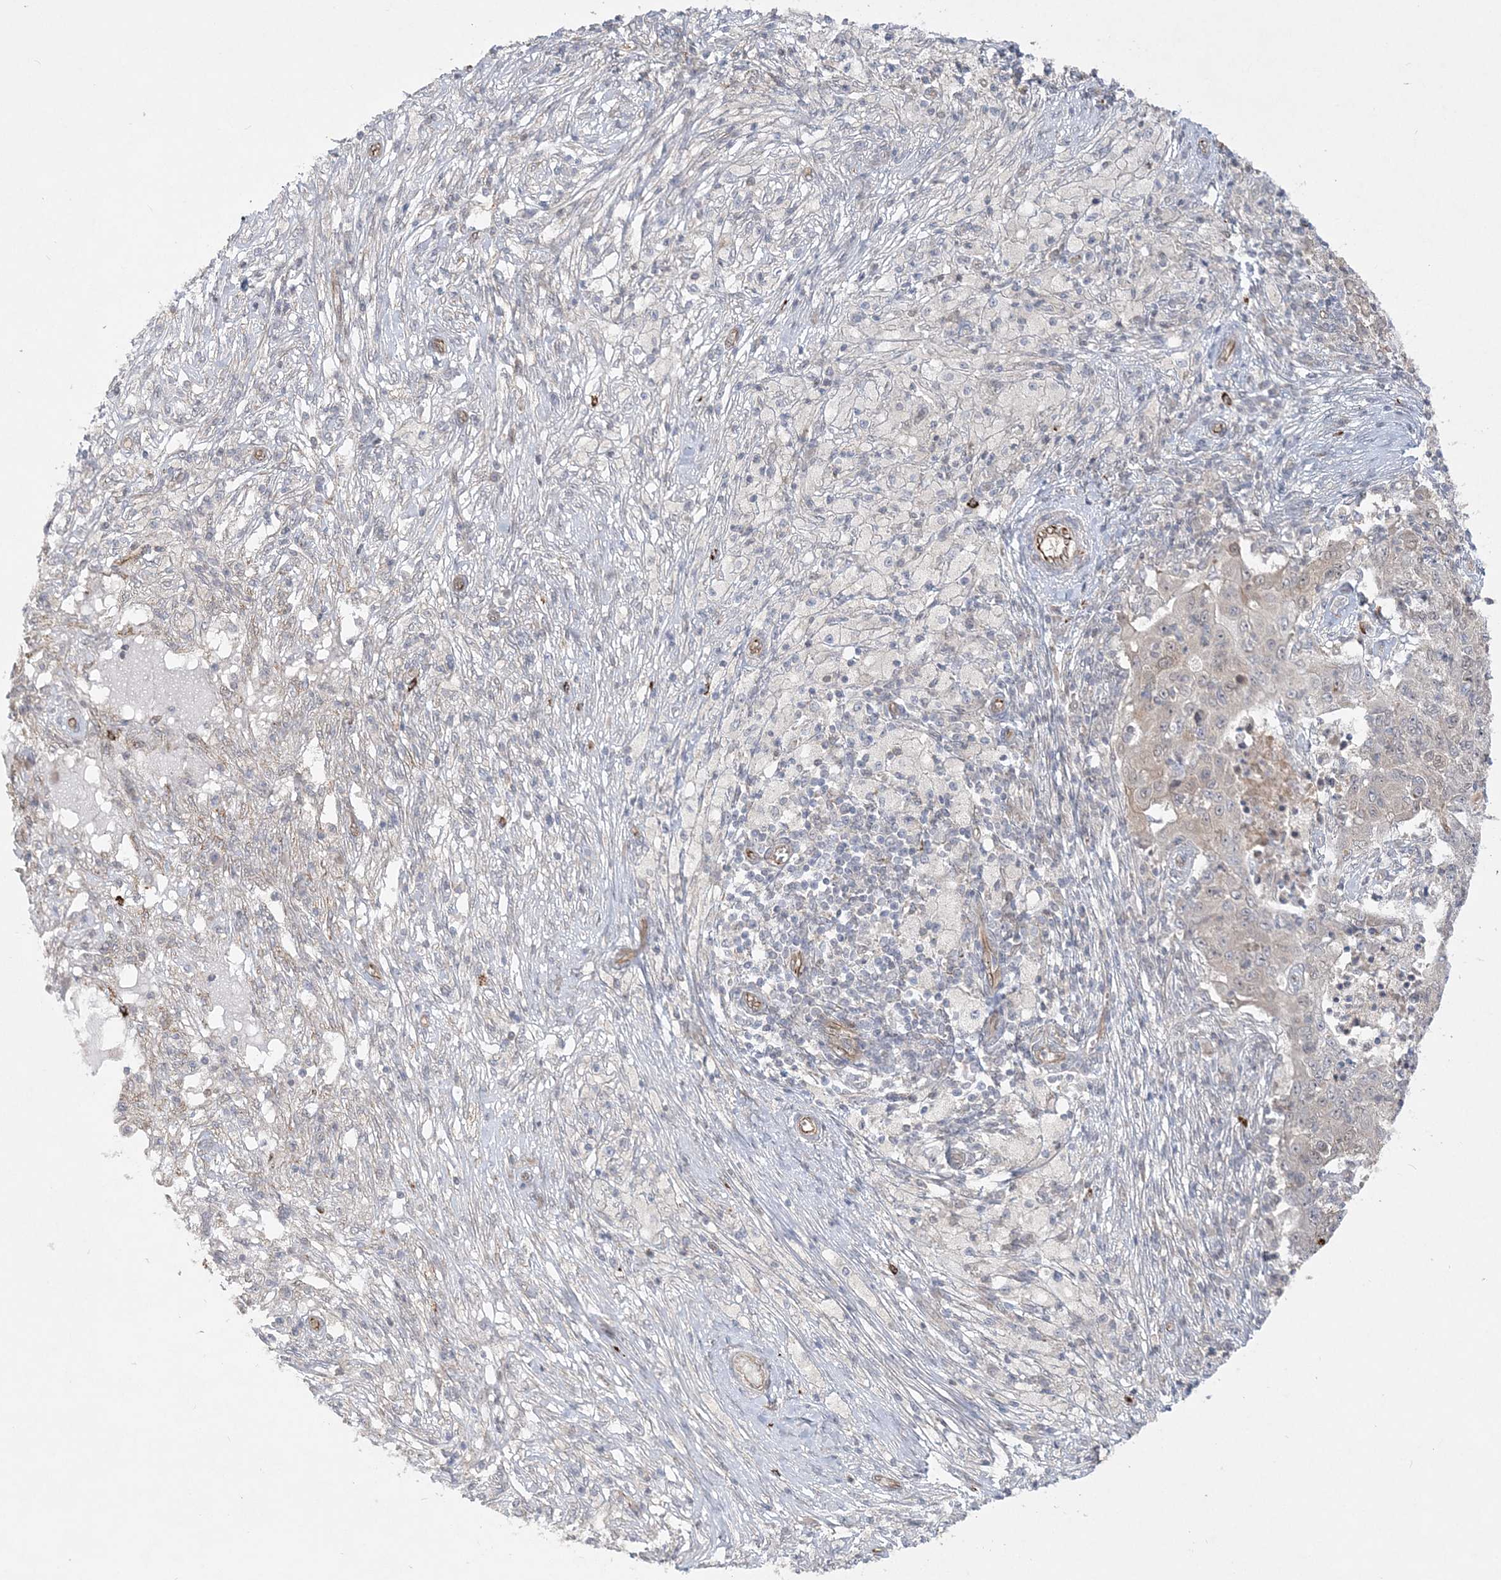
{"staining": {"intensity": "moderate", "quantity": "<25%", "location": "cytoplasmic/membranous,nuclear"}, "tissue": "ovarian cancer", "cell_type": "Tumor cells", "image_type": "cancer", "snomed": [{"axis": "morphology", "description": "Carcinoma, endometroid"}, {"axis": "topography", "description": "Ovary"}], "caption": "IHC micrograph of neoplastic tissue: ovarian endometroid carcinoma stained using IHC exhibits low levels of moderate protein expression localized specifically in the cytoplasmic/membranous and nuclear of tumor cells, appearing as a cytoplasmic/membranous and nuclear brown color.", "gene": "INPP1", "patient": {"sex": "female", "age": 42}}